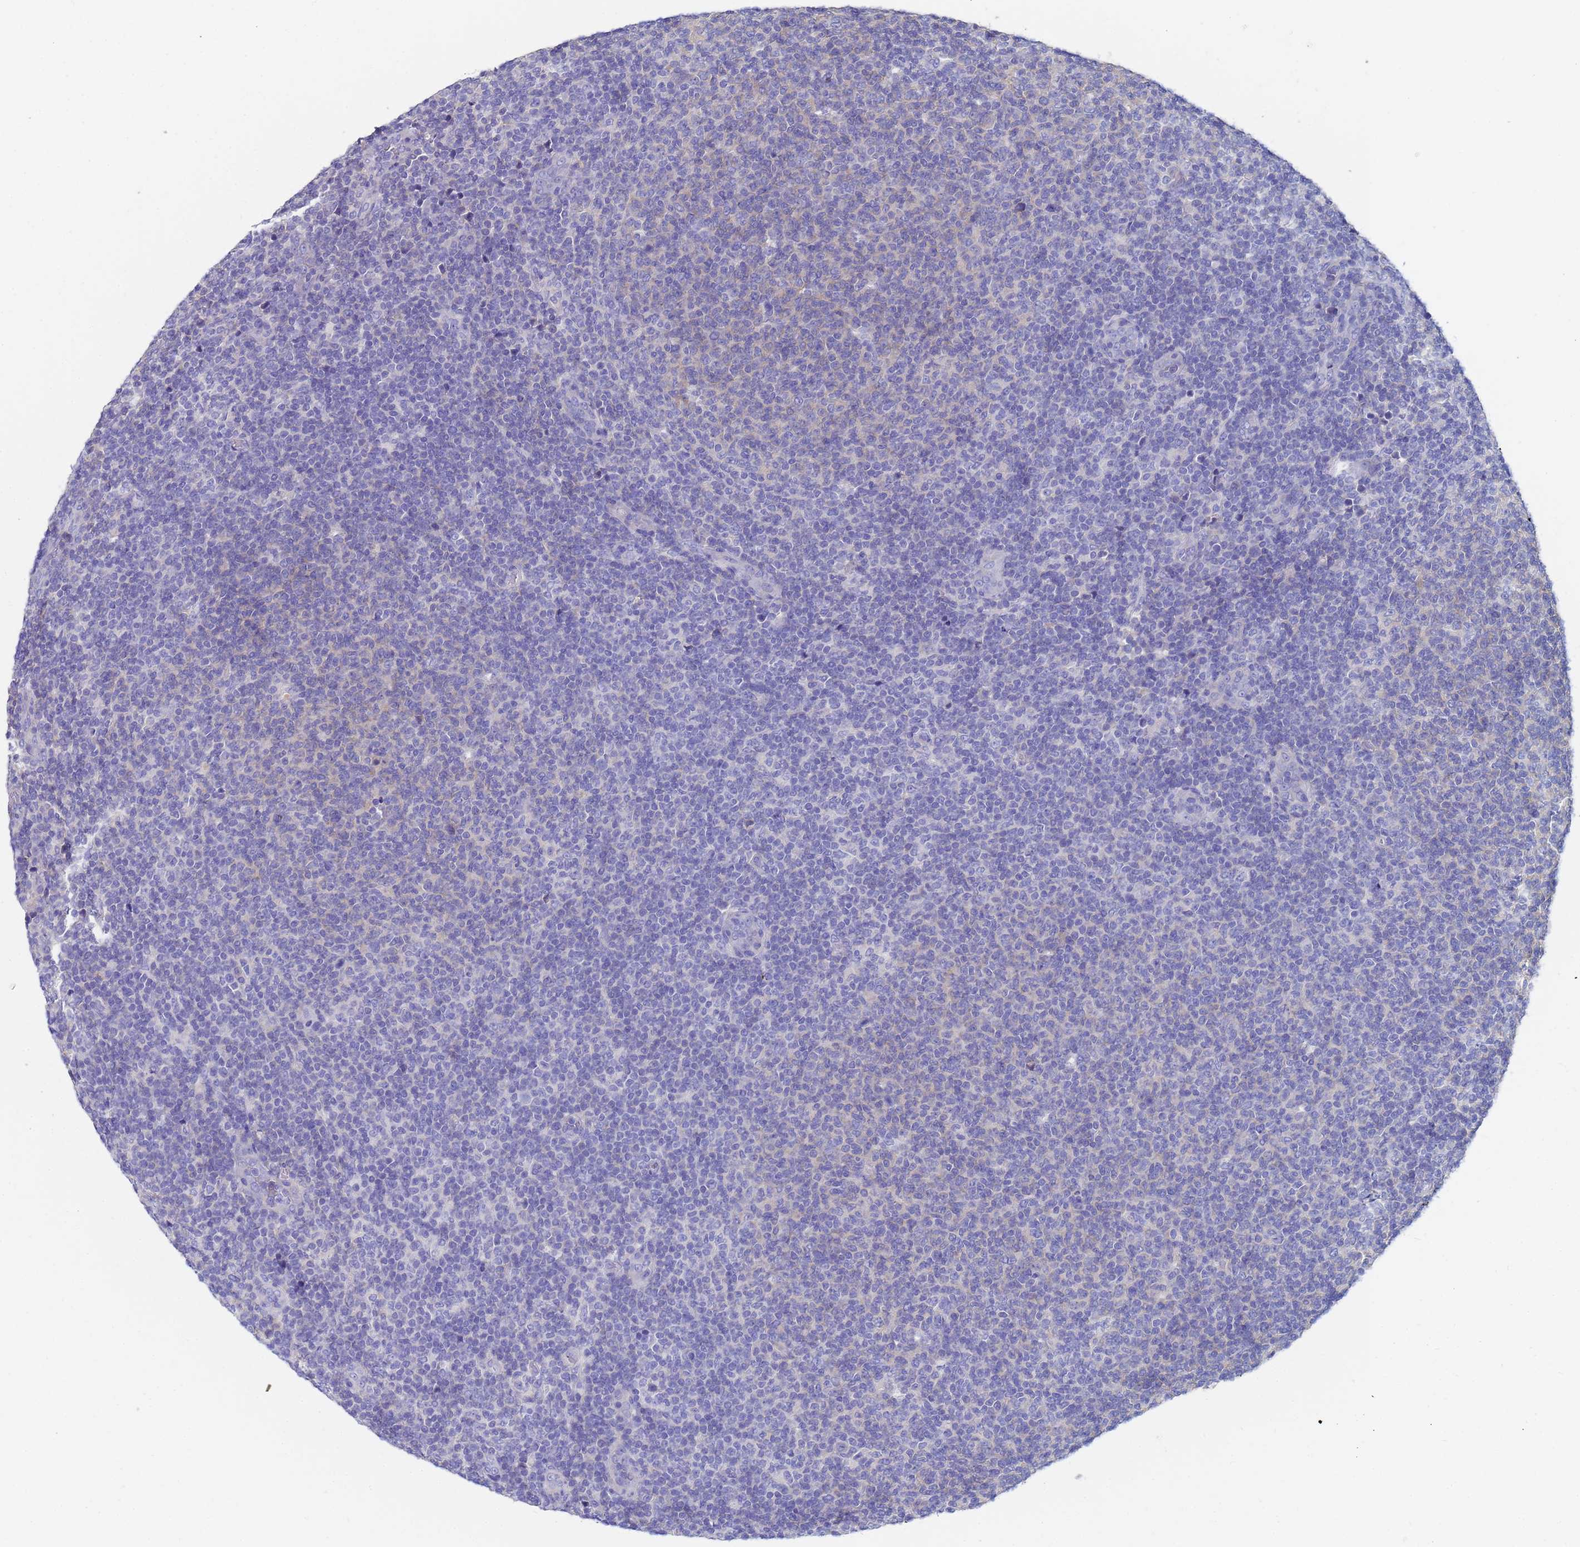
{"staining": {"intensity": "negative", "quantity": "none", "location": "none"}, "tissue": "lymphoma", "cell_type": "Tumor cells", "image_type": "cancer", "snomed": [{"axis": "morphology", "description": "Malignant lymphoma, non-Hodgkin's type, Low grade"}, {"axis": "topography", "description": "Lymph node"}], "caption": "Protein analysis of lymphoma shows no significant staining in tumor cells. Nuclei are stained in blue.", "gene": "UBE2O", "patient": {"sex": "male", "age": 66}}